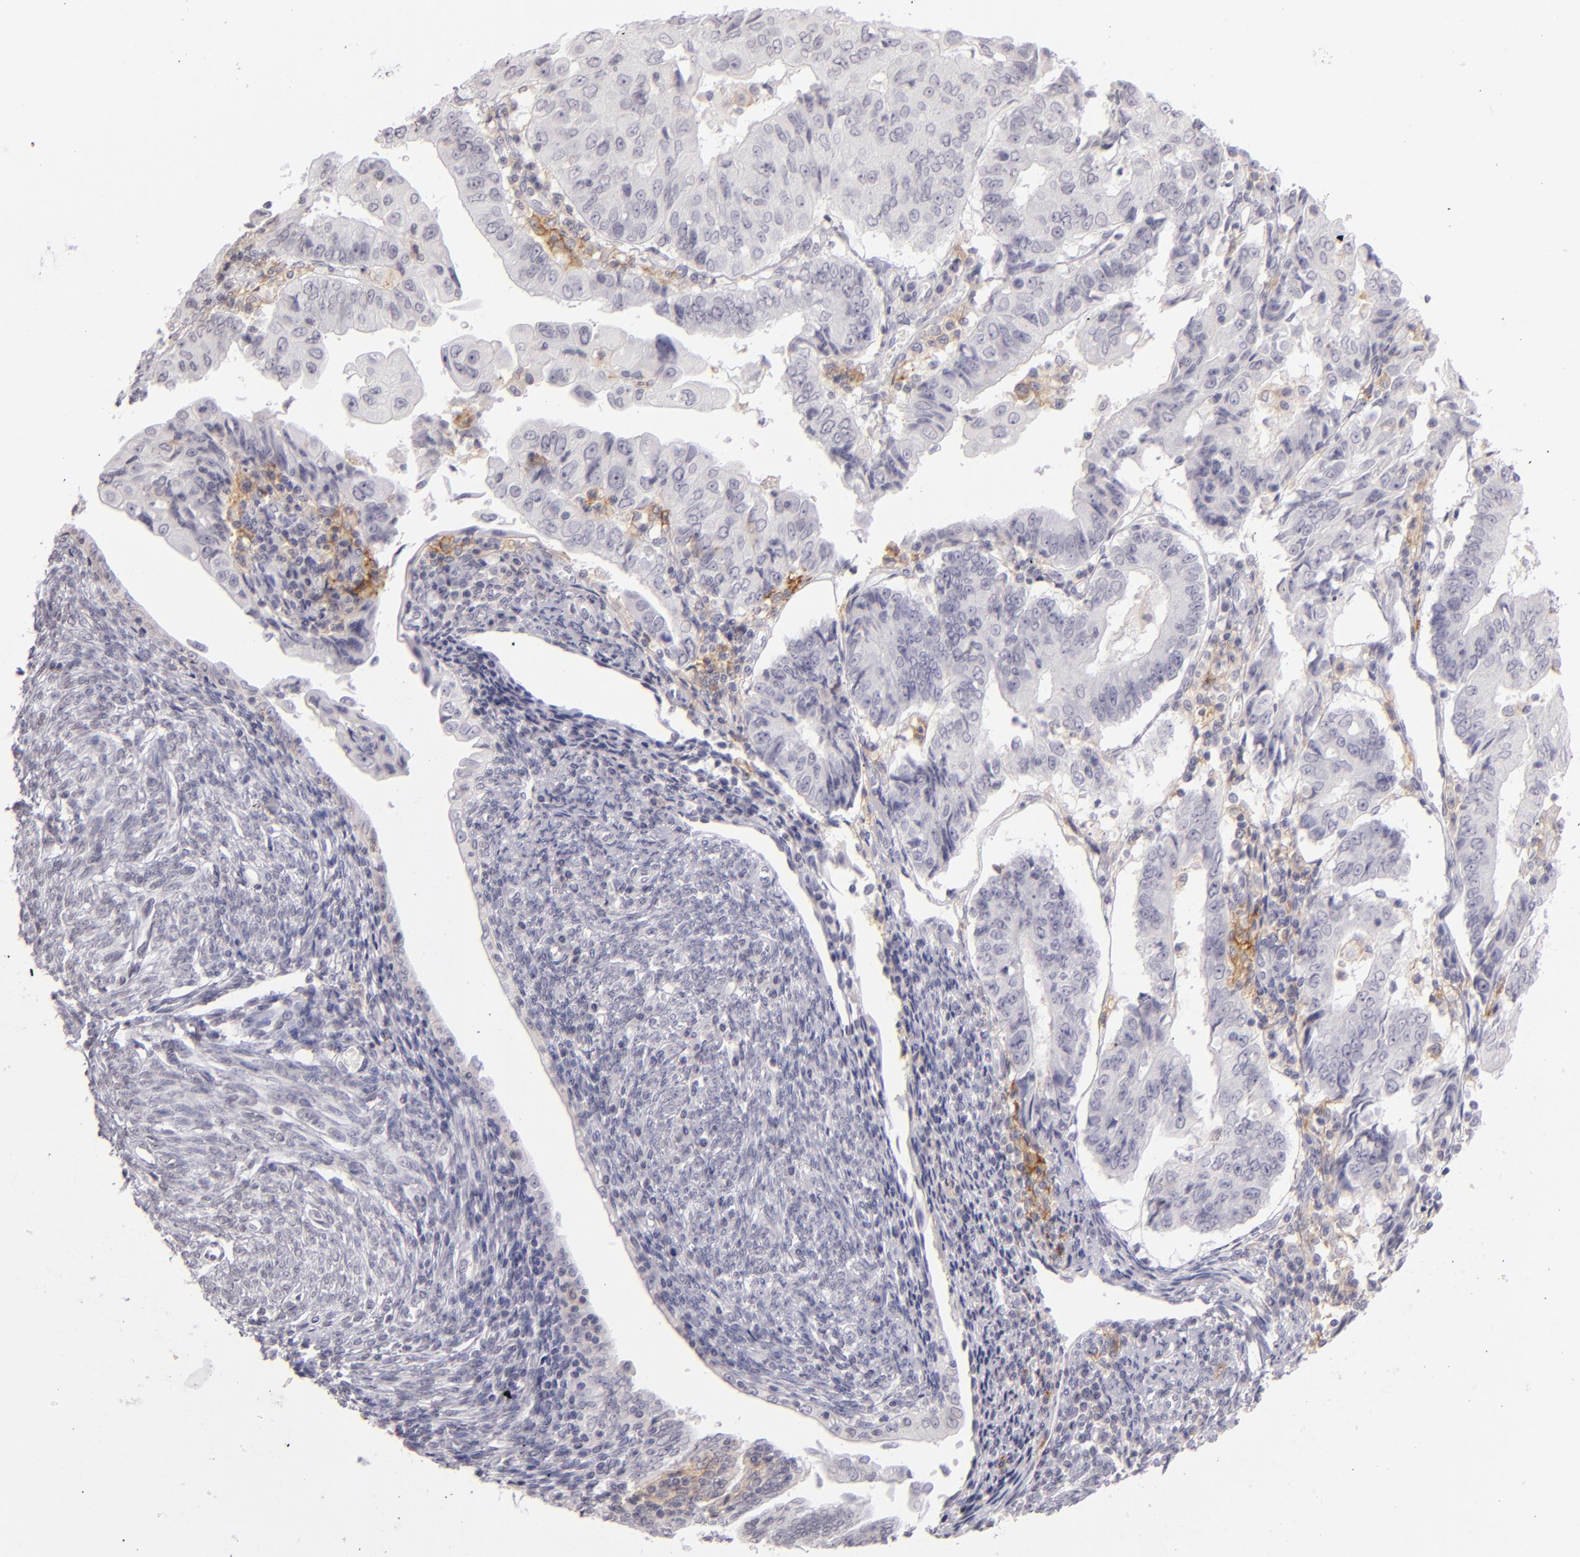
{"staining": {"intensity": "negative", "quantity": "none", "location": "none"}, "tissue": "endometrial cancer", "cell_type": "Tumor cells", "image_type": "cancer", "snomed": [{"axis": "morphology", "description": "Adenocarcinoma, NOS"}, {"axis": "topography", "description": "Endometrium"}], "caption": "Immunohistochemistry (IHC) of endometrial cancer (adenocarcinoma) displays no expression in tumor cells.", "gene": "CD40", "patient": {"sex": "female", "age": 75}}